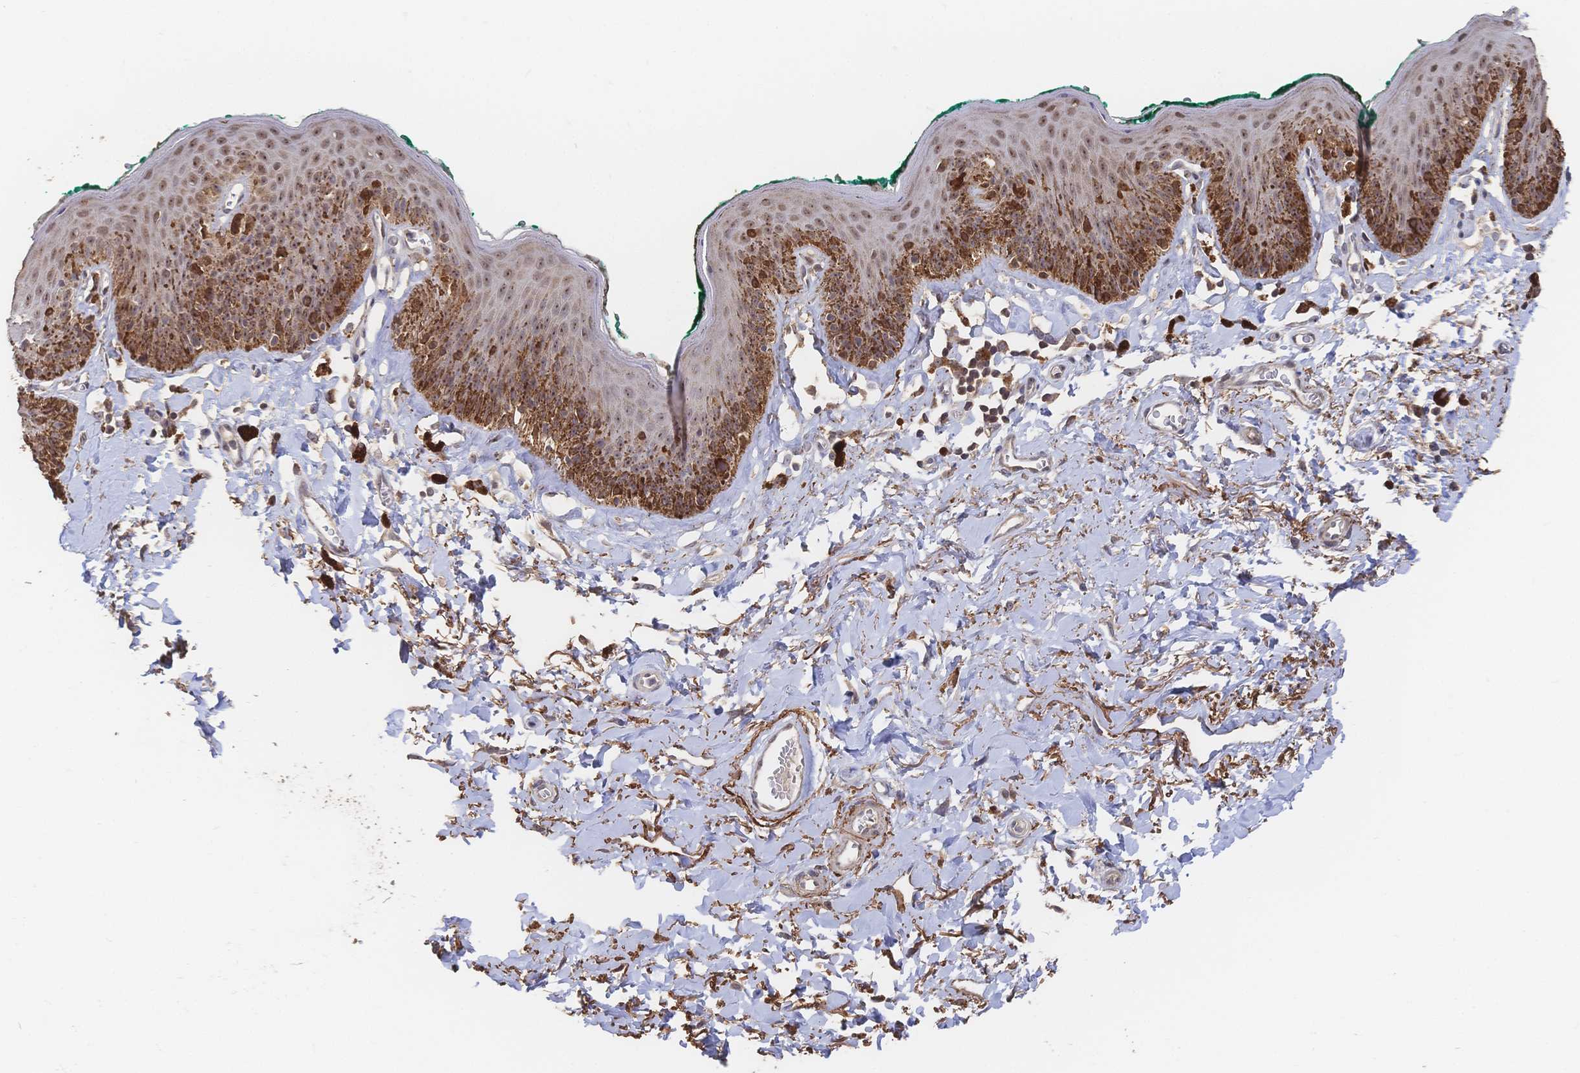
{"staining": {"intensity": "moderate", "quantity": "25%-75%", "location": "cytoplasmic/membranous,nuclear"}, "tissue": "skin", "cell_type": "Epidermal cells", "image_type": "normal", "snomed": [{"axis": "morphology", "description": "Normal tissue, NOS"}, {"axis": "topography", "description": "Vulva"}, {"axis": "topography", "description": "Peripheral nerve tissue"}], "caption": "Immunohistochemical staining of benign human skin reveals moderate cytoplasmic/membranous,nuclear protein staining in about 25%-75% of epidermal cells.", "gene": "DNAJA4", "patient": {"sex": "female", "age": 66}}